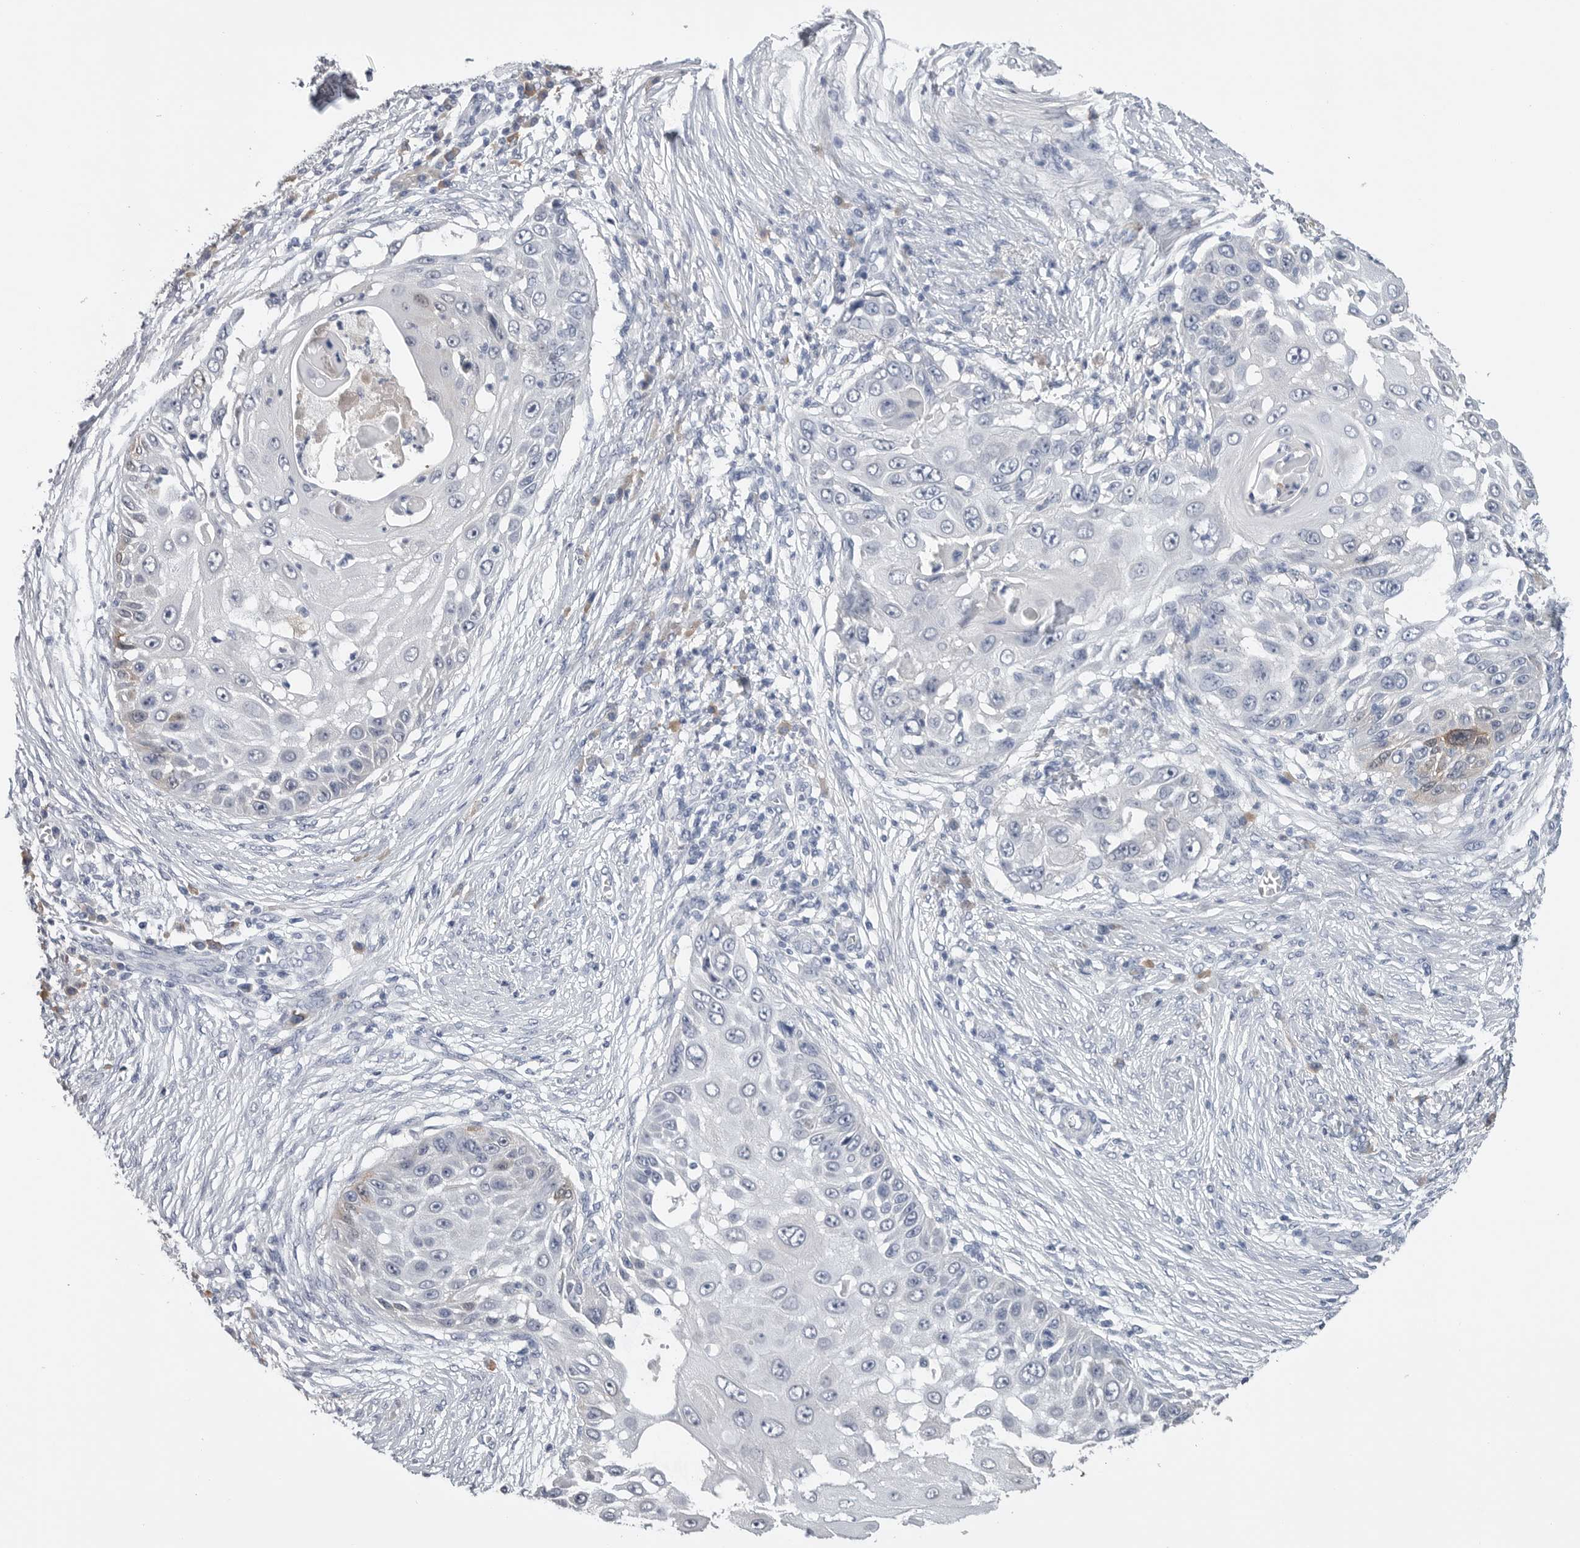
{"staining": {"intensity": "negative", "quantity": "none", "location": "none"}, "tissue": "skin cancer", "cell_type": "Tumor cells", "image_type": "cancer", "snomed": [{"axis": "morphology", "description": "Squamous cell carcinoma, NOS"}, {"axis": "topography", "description": "Skin"}], "caption": "A micrograph of squamous cell carcinoma (skin) stained for a protein demonstrates no brown staining in tumor cells.", "gene": "FABP6", "patient": {"sex": "female", "age": 44}}